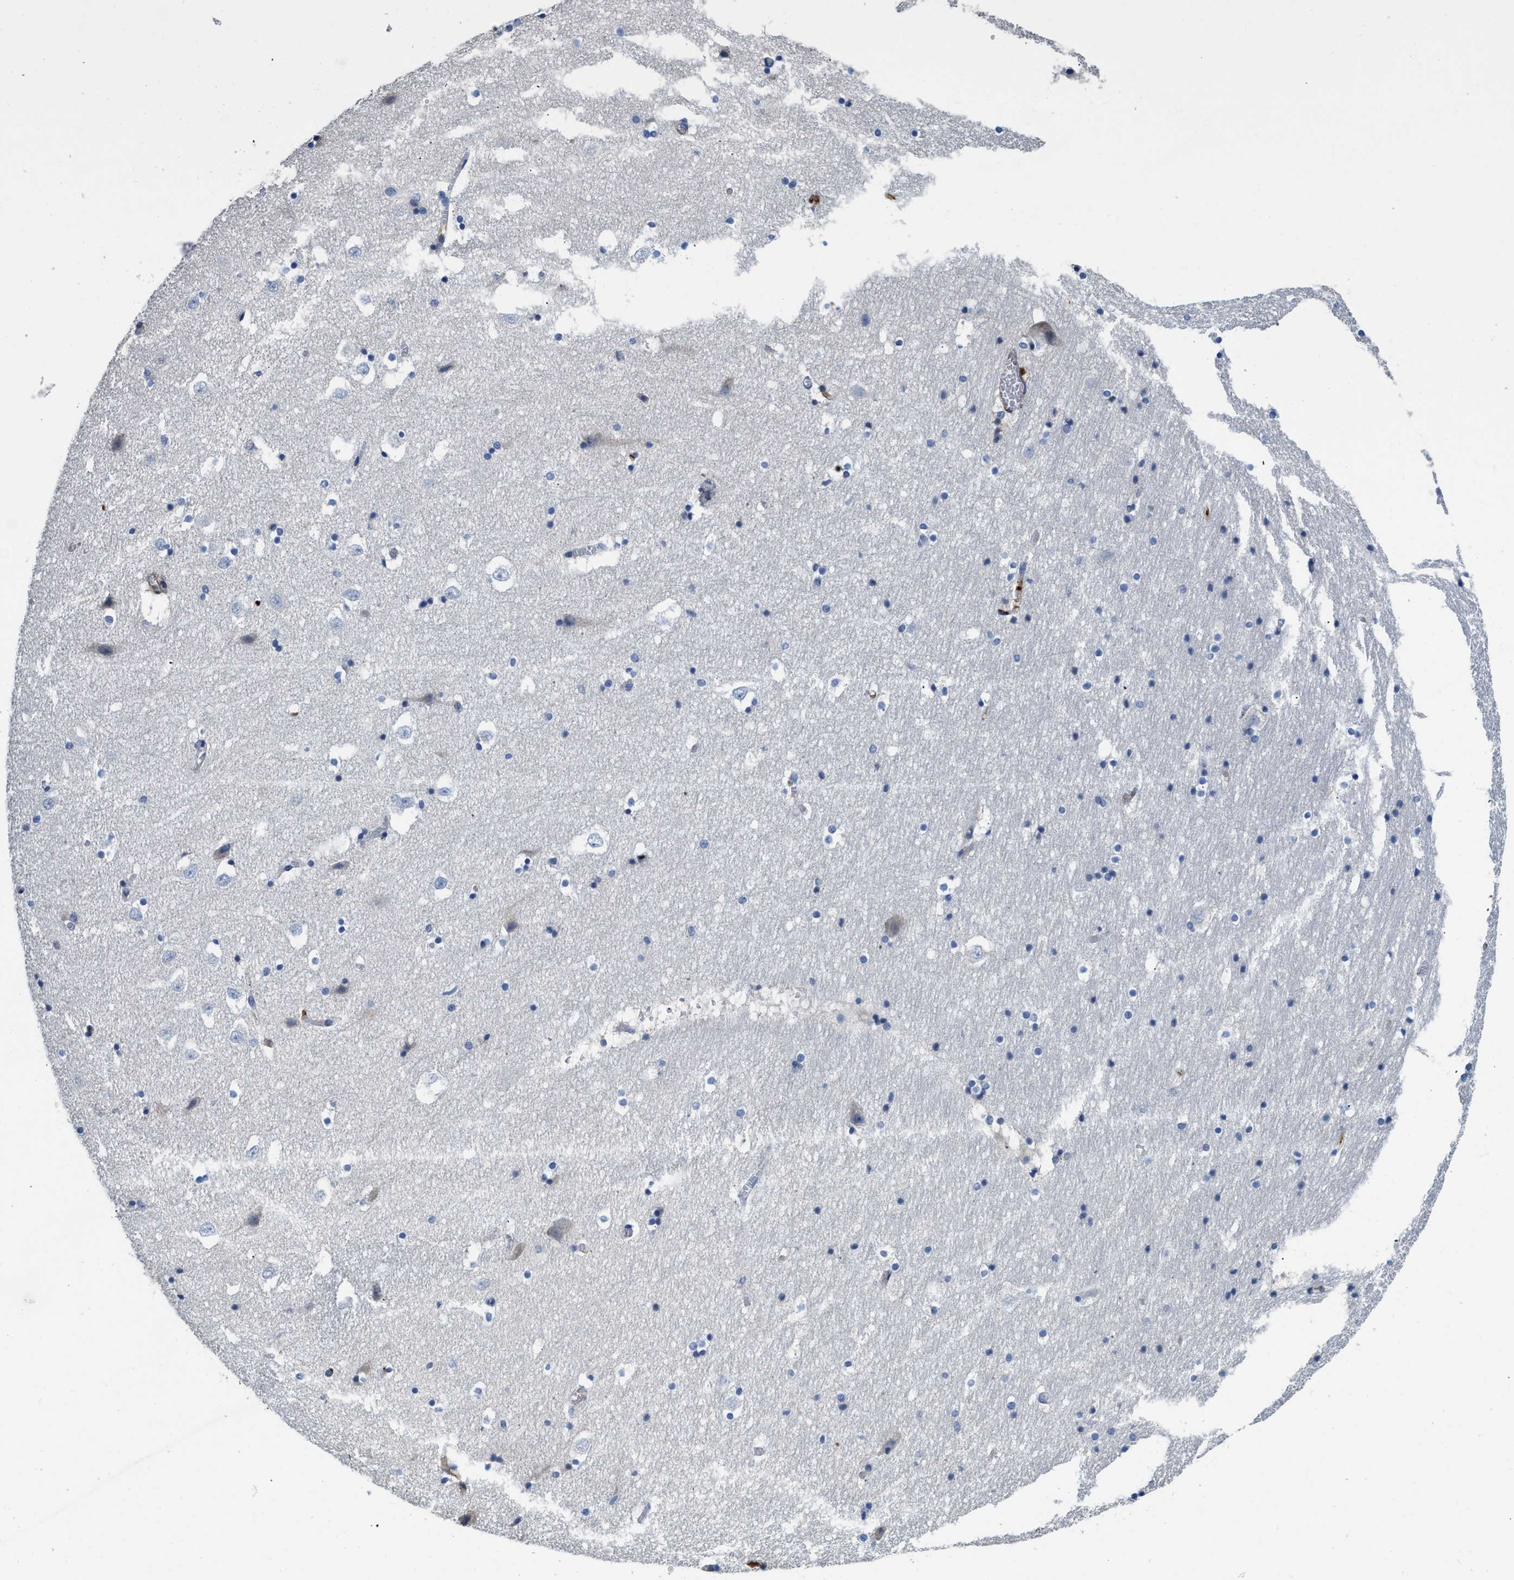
{"staining": {"intensity": "negative", "quantity": "none", "location": "none"}, "tissue": "hippocampus", "cell_type": "Glial cells", "image_type": "normal", "snomed": [{"axis": "morphology", "description": "Normal tissue, NOS"}, {"axis": "topography", "description": "Hippocampus"}], "caption": "High power microscopy micrograph of an immunohistochemistry micrograph of normal hippocampus, revealing no significant expression in glial cells. (Immunohistochemistry (ihc), brightfield microscopy, high magnification).", "gene": "C1S", "patient": {"sex": "male", "age": 45}}